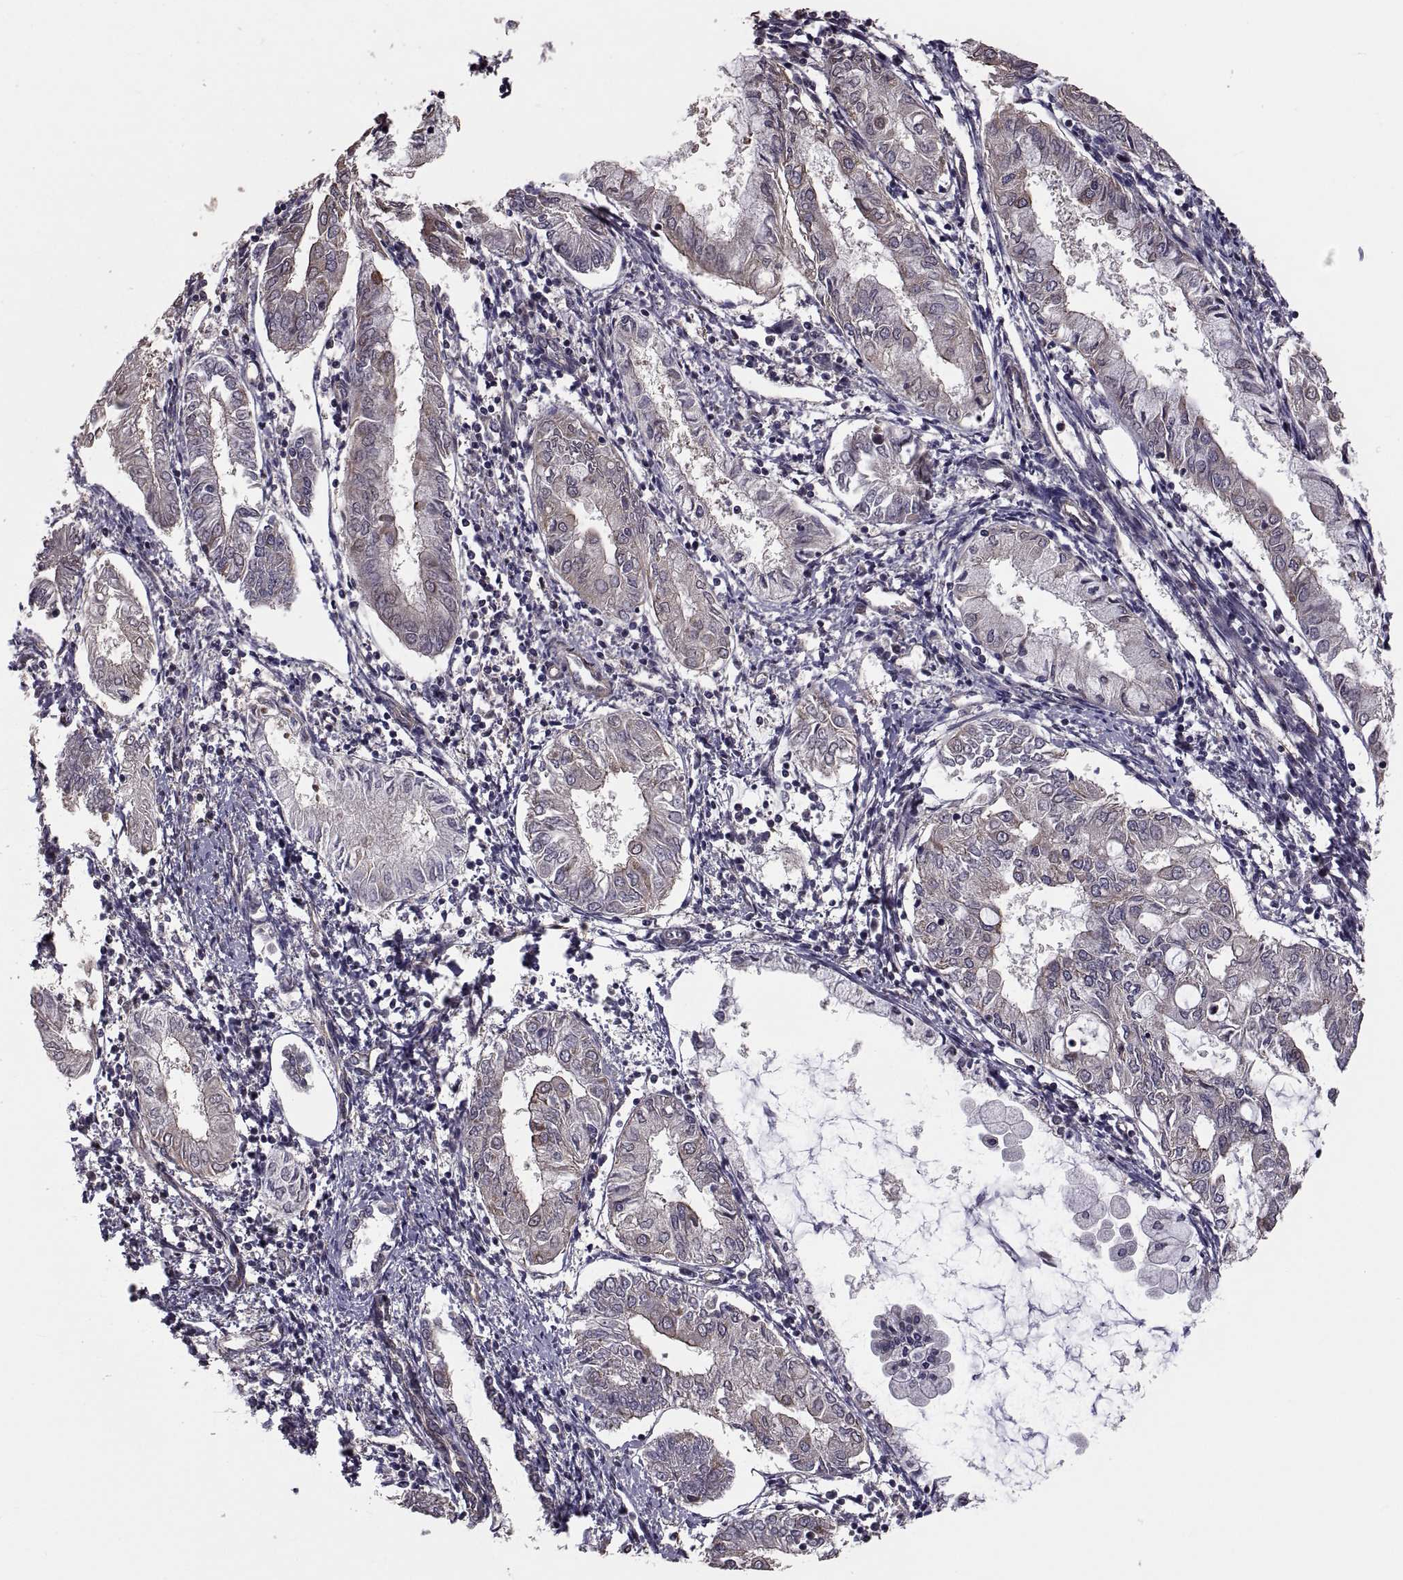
{"staining": {"intensity": "moderate", "quantity": "<25%", "location": "cytoplasmic/membranous"}, "tissue": "endometrial cancer", "cell_type": "Tumor cells", "image_type": "cancer", "snomed": [{"axis": "morphology", "description": "Adenocarcinoma, NOS"}, {"axis": "topography", "description": "Endometrium"}], "caption": "About <25% of tumor cells in human adenocarcinoma (endometrial) reveal moderate cytoplasmic/membranous protein staining as visualized by brown immunohistochemical staining.", "gene": "PMM2", "patient": {"sex": "female", "age": 68}}